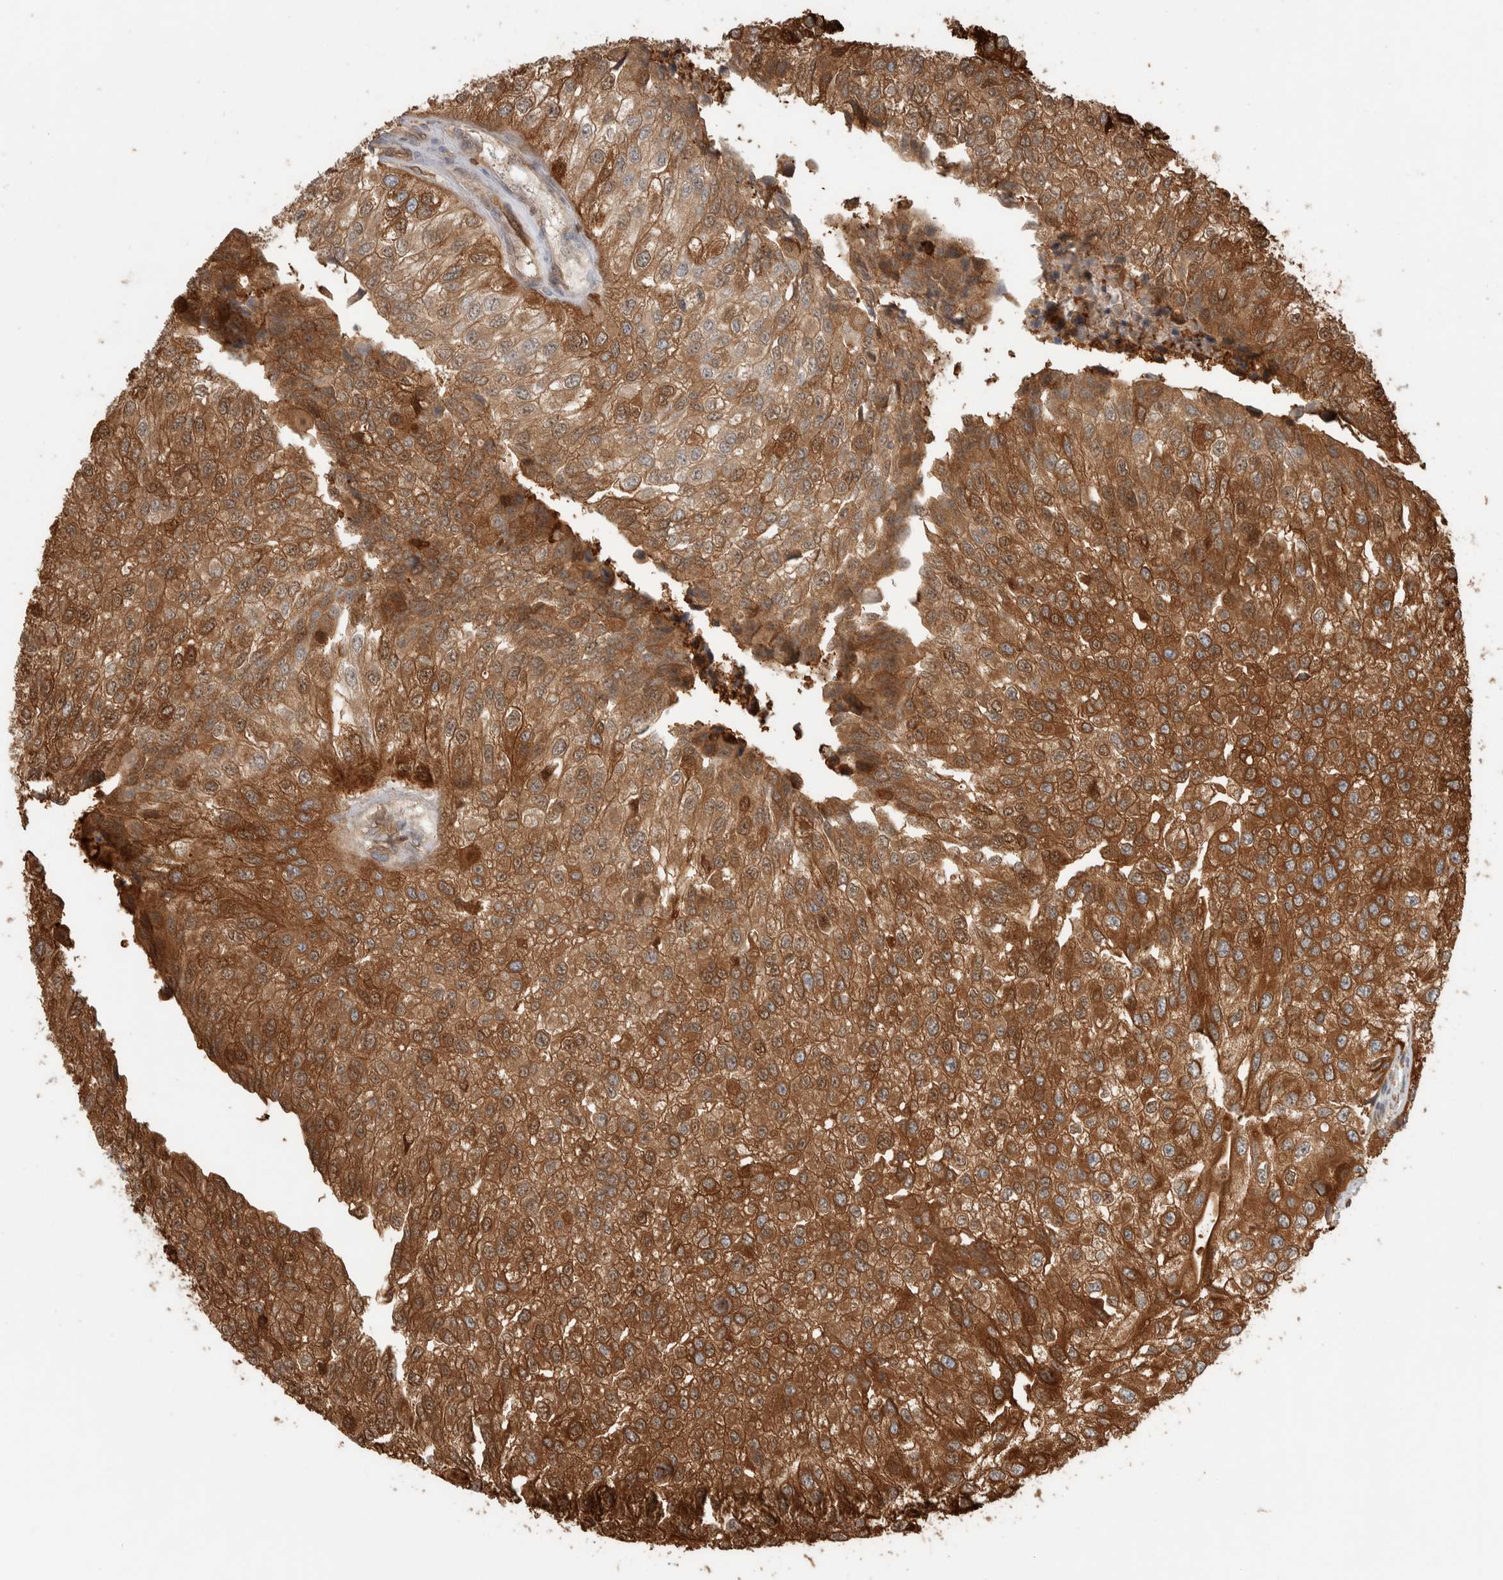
{"staining": {"intensity": "strong", "quantity": ">75%", "location": "cytoplasmic/membranous"}, "tissue": "urothelial cancer", "cell_type": "Tumor cells", "image_type": "cancer", "snomed": [{"axis": "morphology", "description": "Urothelial carcinoma, High grade"}, {"axis": "topography", "description": "Kidney"}, {"axis": "topography", "description": "Urinary bladder"}], "caption": "Tumor cells reveal high levels of strong cytoplasmic/membranous expression in approximately >75% of cells in urothelial carcinoma (high-grade).", "gene": "CNTROB", "patient": {"sex": "male", "age": 77}}